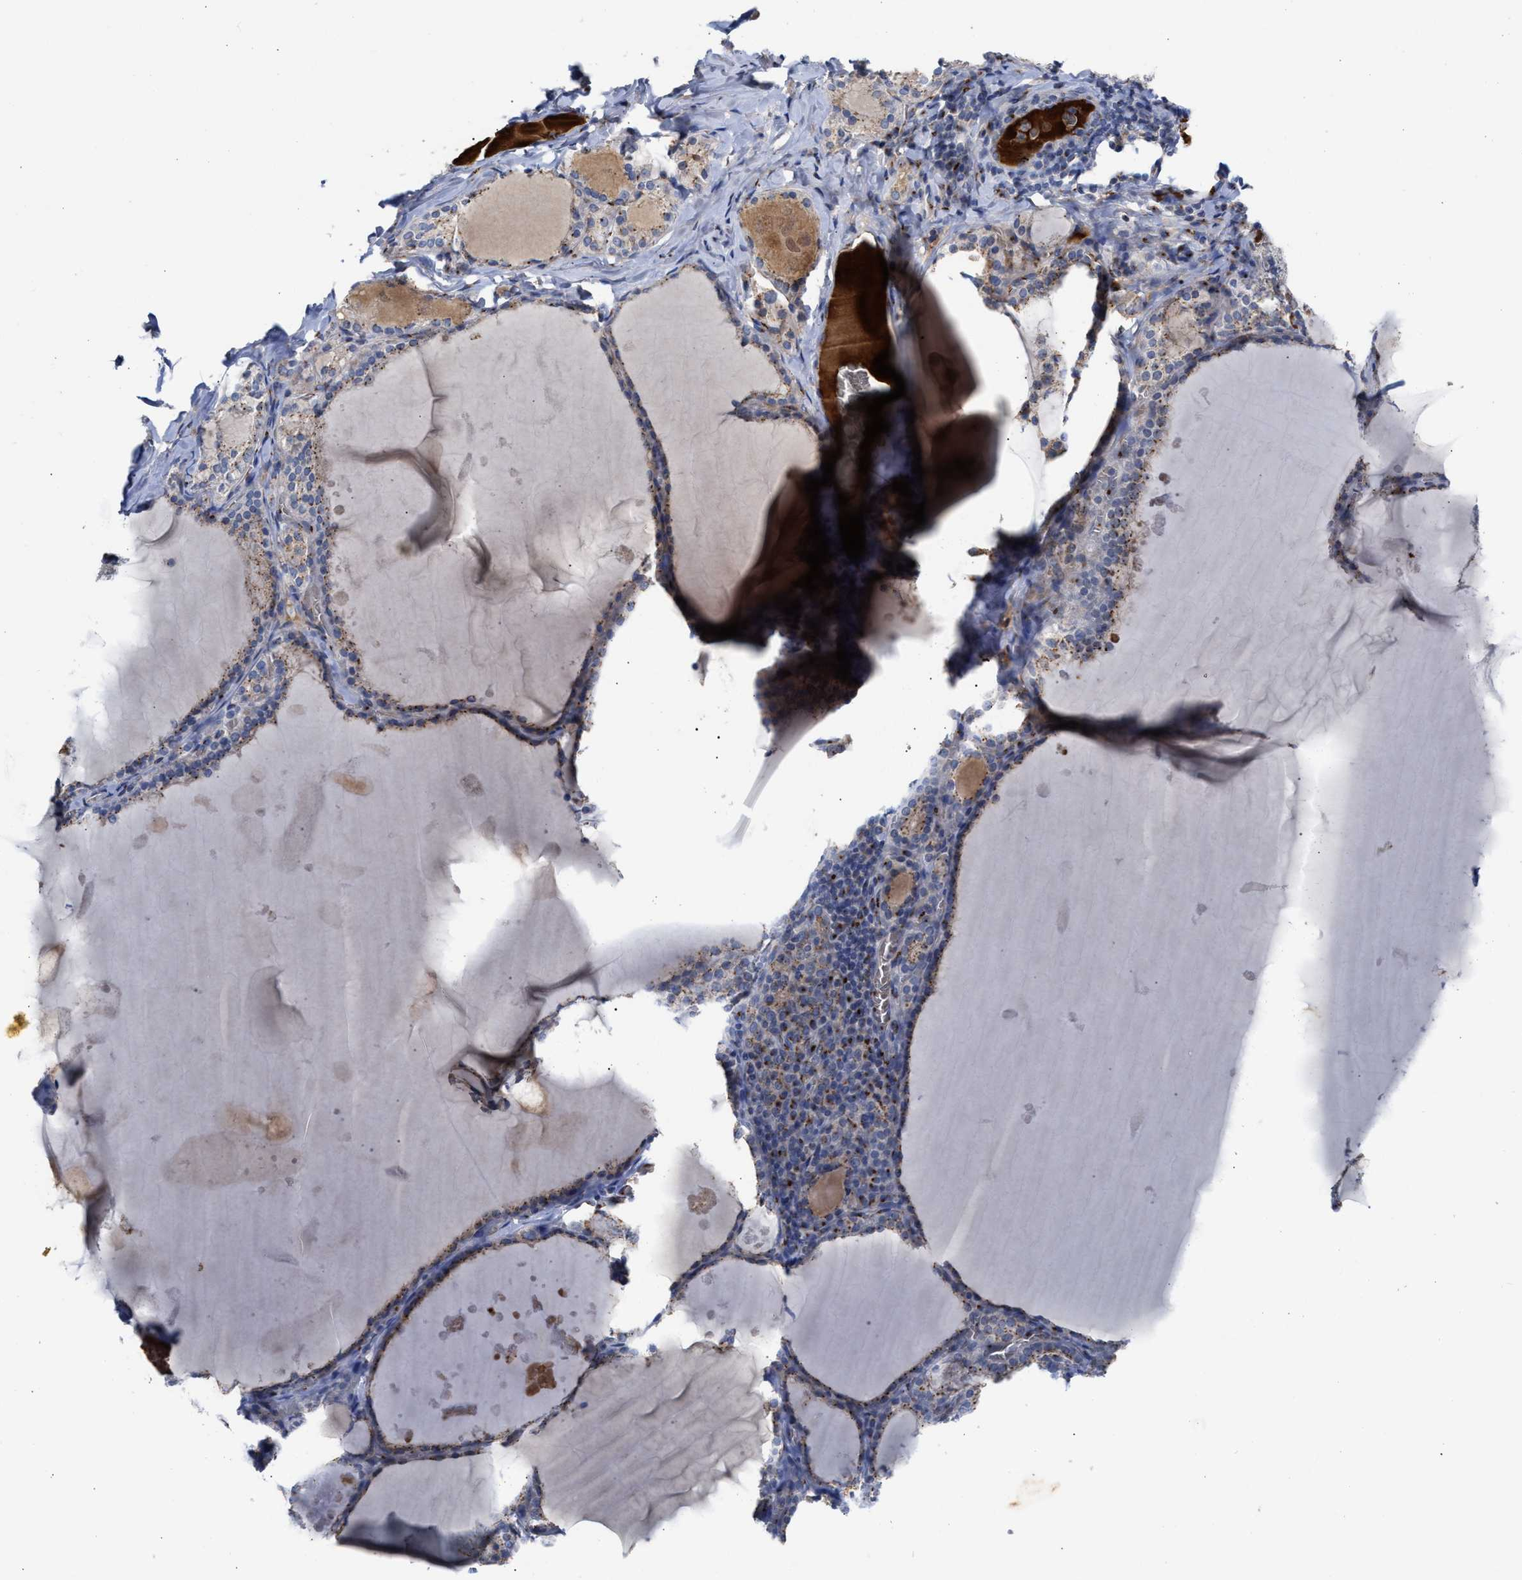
{"staining": {"intensity": "weak", "quantity": ">75%", "location": "cytoplasmic/membranous"}, "tissue": "thyroid gland", "cell_type": "Glandular cells", "image_type": "normal", "snomed": [{"axis": "morphology", "description": "Normal tissue, NOS"}, {"axis": "topography", "description": "Thyroid gland"}], "caption": "Normal thyroid gland was stained to show a protein in brown. There is low levels of weak cytoplasmic/membranous expression in approximately >75% of glandular cells.", "gene": "CCL2", "patient": {"sex": "male", "age": 56}}